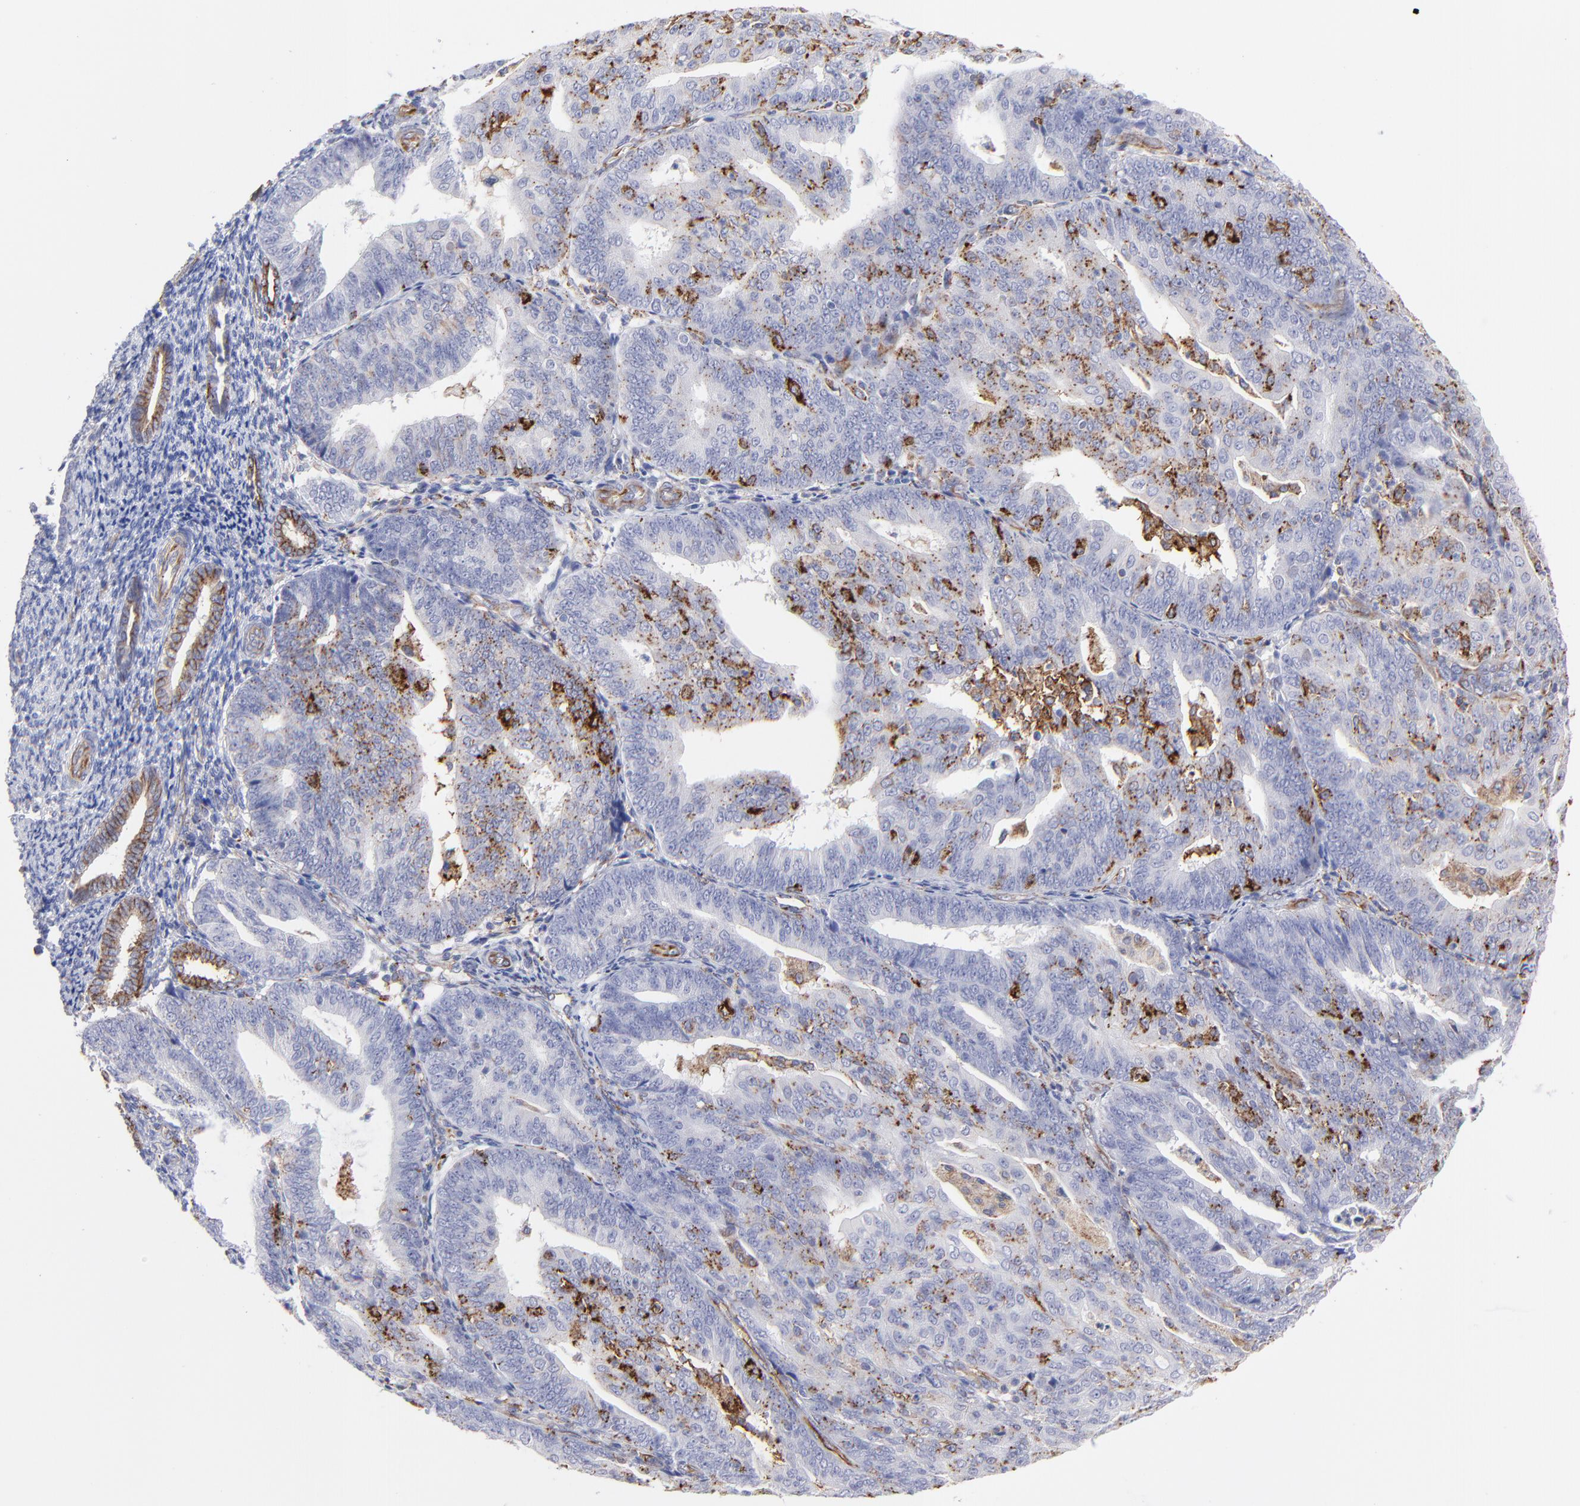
{"staining": {"intensity": "strong", "quantity": "25%-75%", "location": "cytoplasmic/membranous"}, "tissue": "endometrial cancer", "cell_type": "Tumor cells", "image_type": "cancer", "snomed": [{"axis": "morphology", "description": "Adenocarcinoma, NOS"}, {"axis": "topography", "description": "Endometrium"}], "caption": "Strong cytoplasmic/membranous protein positivity is appreciated in approximately 25%-75% of tumor cells in endometrial cancer.", "gene": "COX8C", "patient": {"sex": "female", "age": 56}}